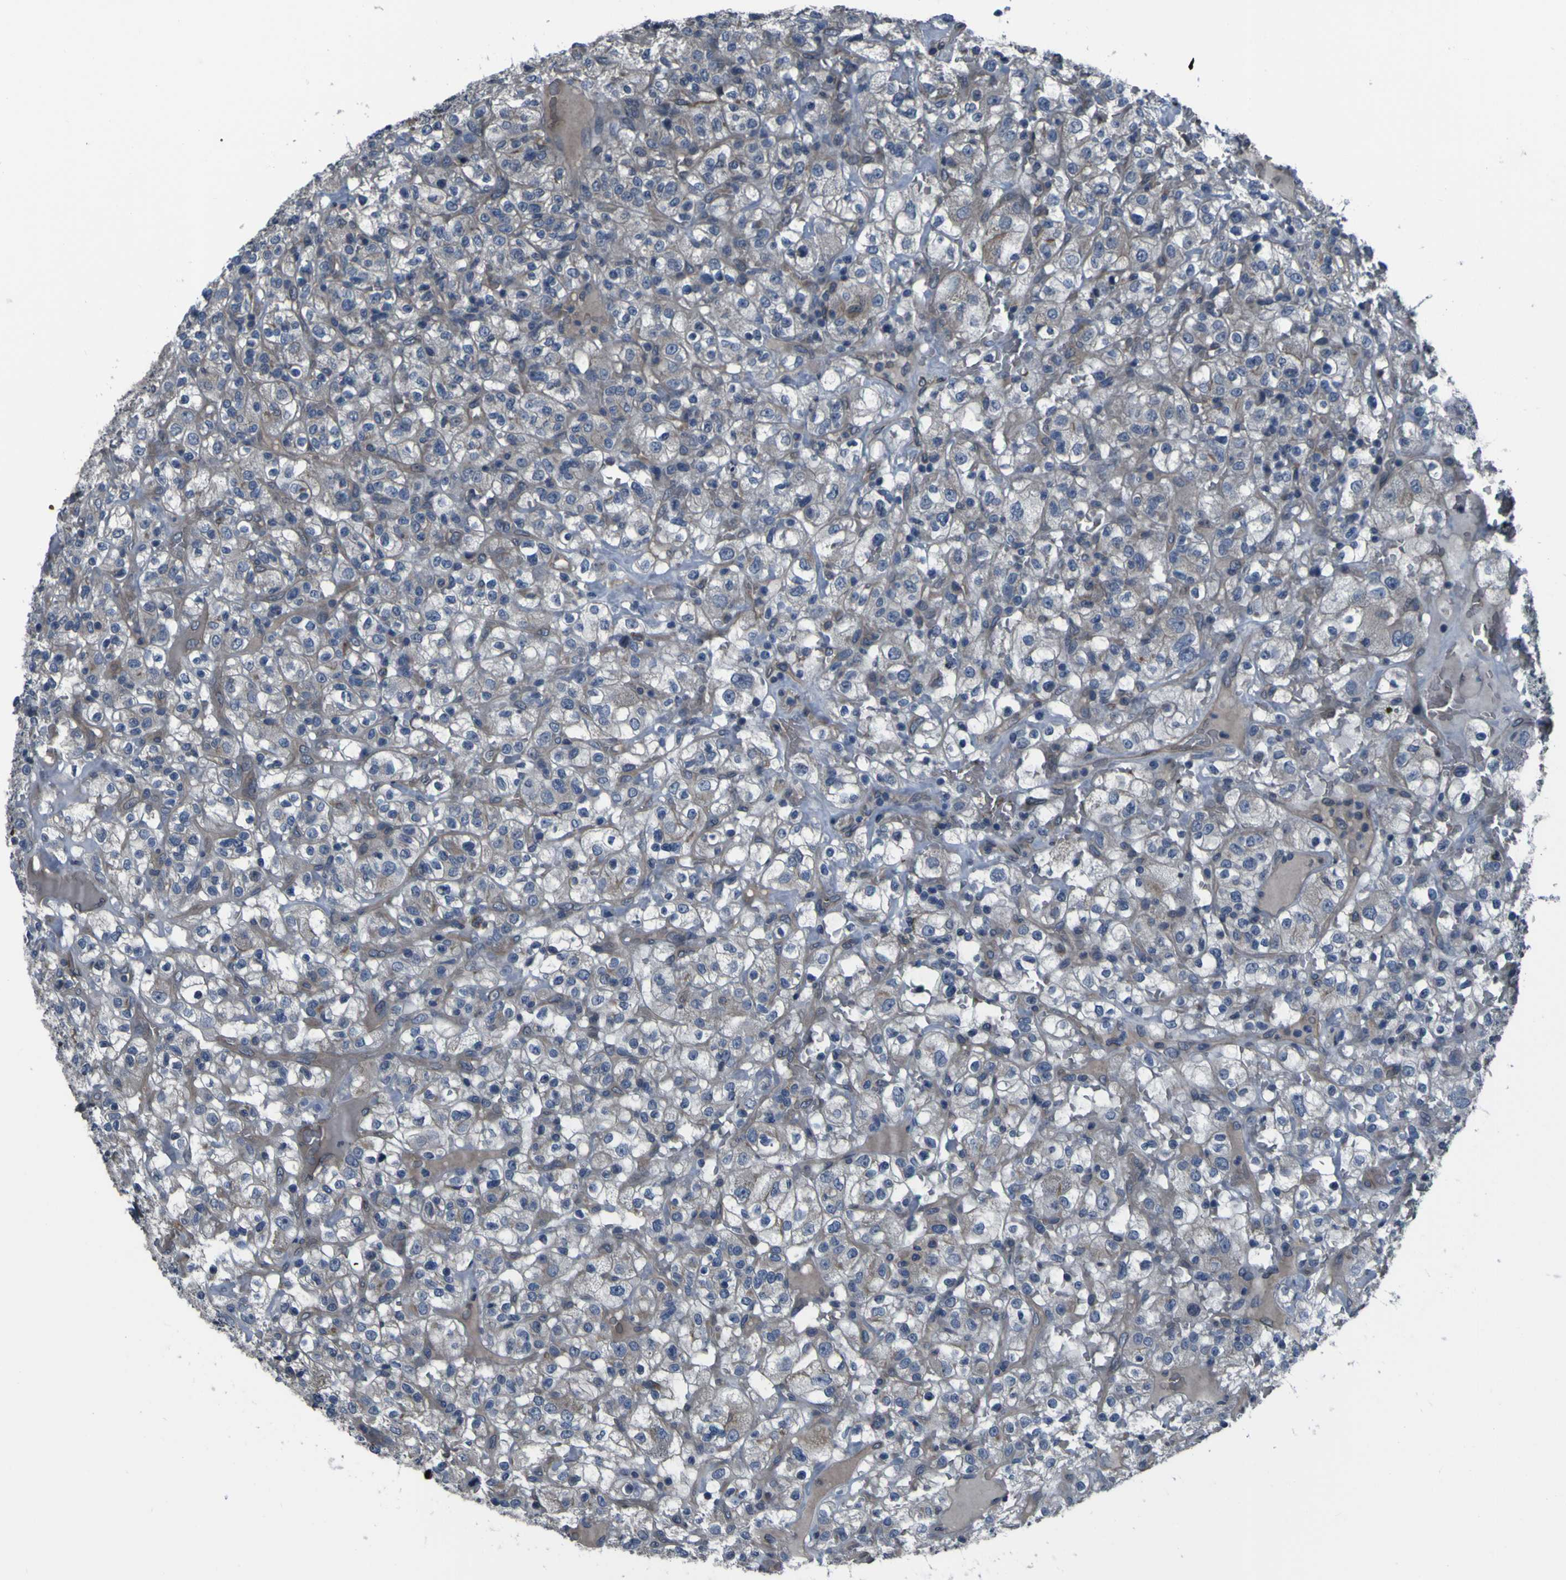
{"staining": {"intensity": "weak", "quantity": "25%-75%", "location": "cytoplasmic/membranous"}, "tissue": "renal cancer", "cell_type": "Tumor cells", "image_type": "cancer", "snomed": [{"axis": "morphology", "description": "Normal tissue, NOS"}, {"axis": "morphology", "description": "Adenocarcinoma, NOS"}, {"axis": "topography", "description": "Kidney"}], "caption": "This is an image of immunohistochemistry (IHC) staining of renal cancer (adenocarcinoma), which shows weak expression in the cytoplasmic/membranous of tumor cells.", "gene": "GRAMD1A", "patient": {"sex": "female", "age": 72}}